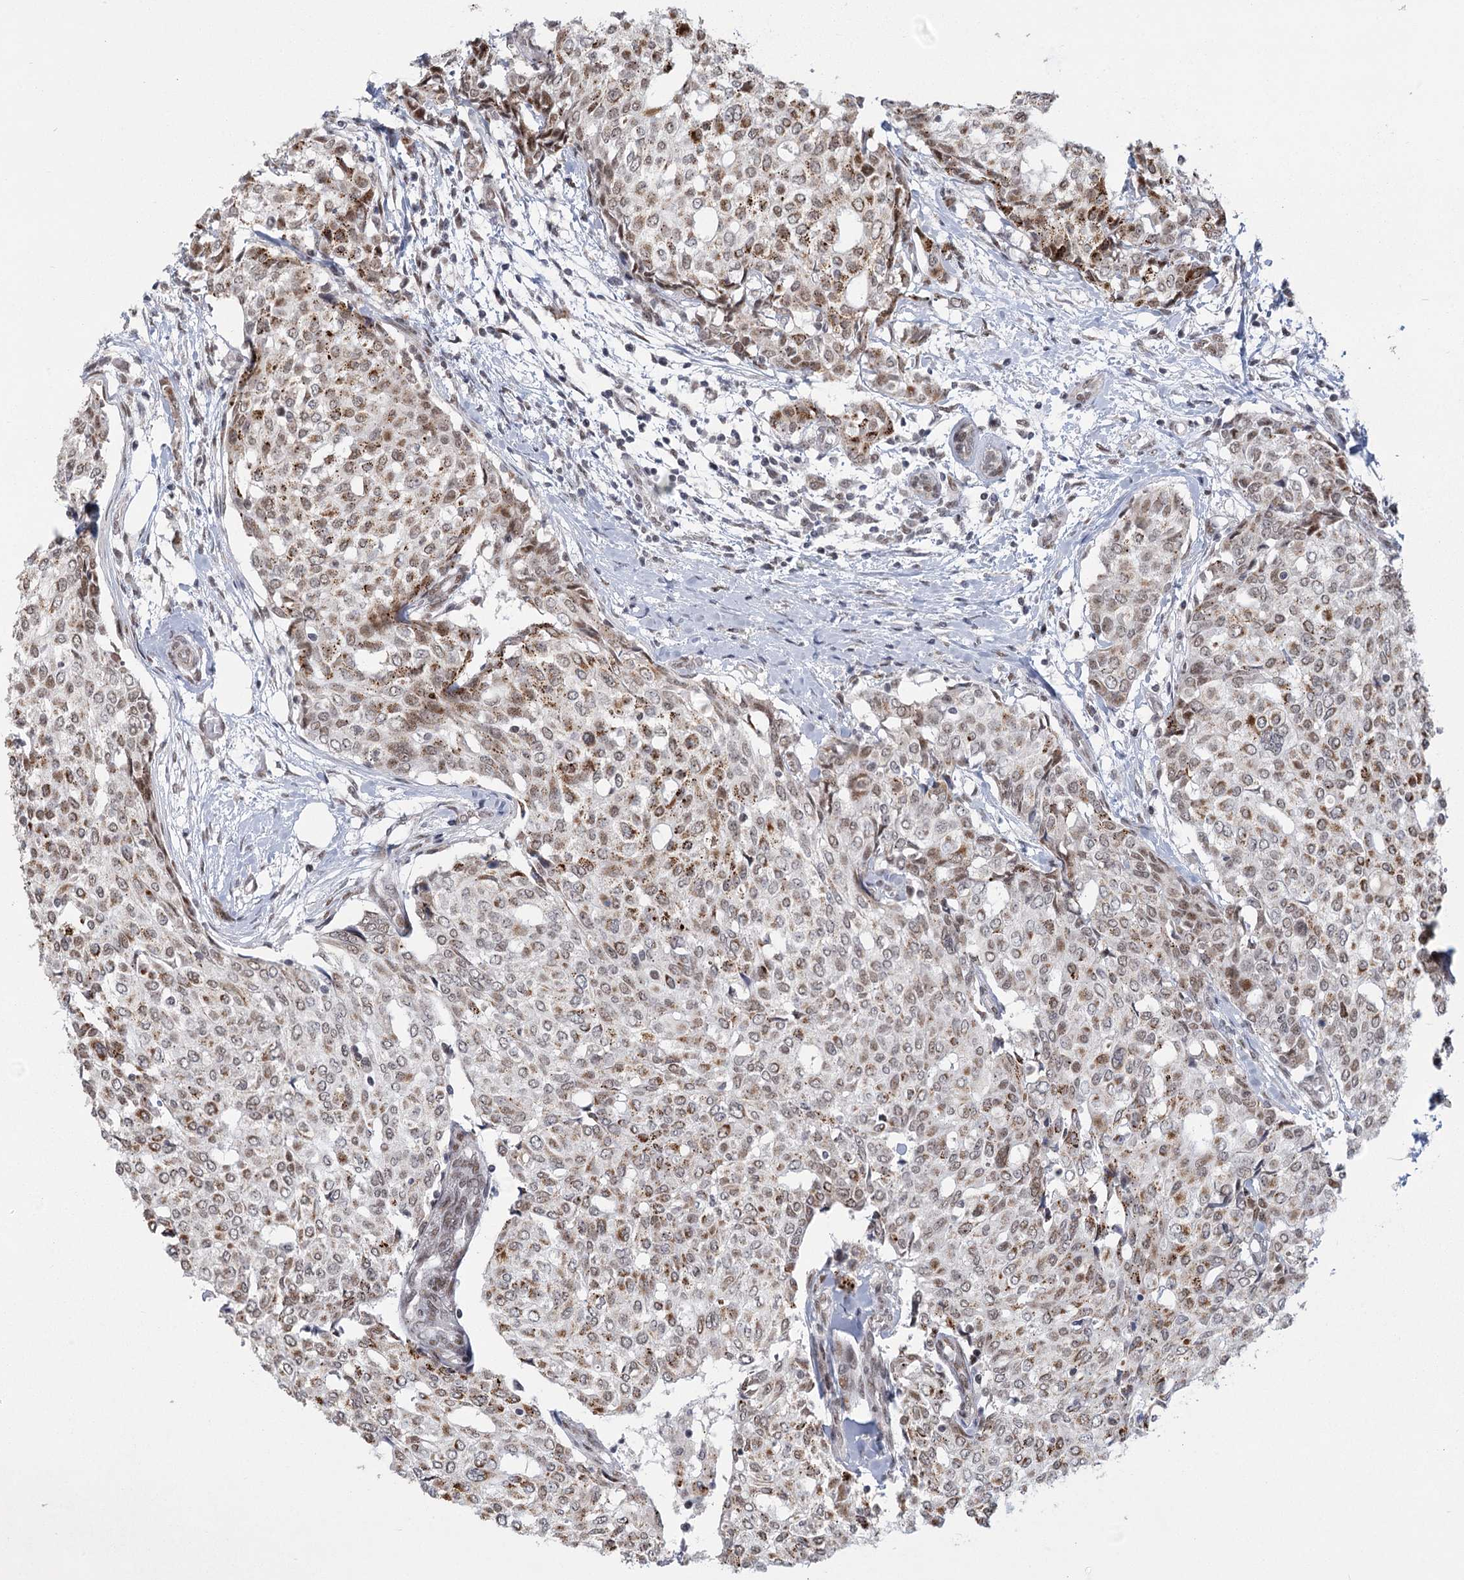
{"staining": {"intensity": "moderate", "quantity": ">75%", "location": "cytoplasmic/membranous"}, "tissue": "breast cancer", "cell_type": "Tumor cells", "image_type": "cancer", "snomed": [{"axis": "morphology", "description": "Lobular carcinoma"}, {"axis": "topography", "description": "Breast"}], "caption": "This is an image of immunohistochemistry (IHC) staining of breast cancer, which shows moderate expression in the cytoplasmic/membranous of tumor cells.", "gene": "CIB4", "patient": {"sex": "female", "age": 51}}